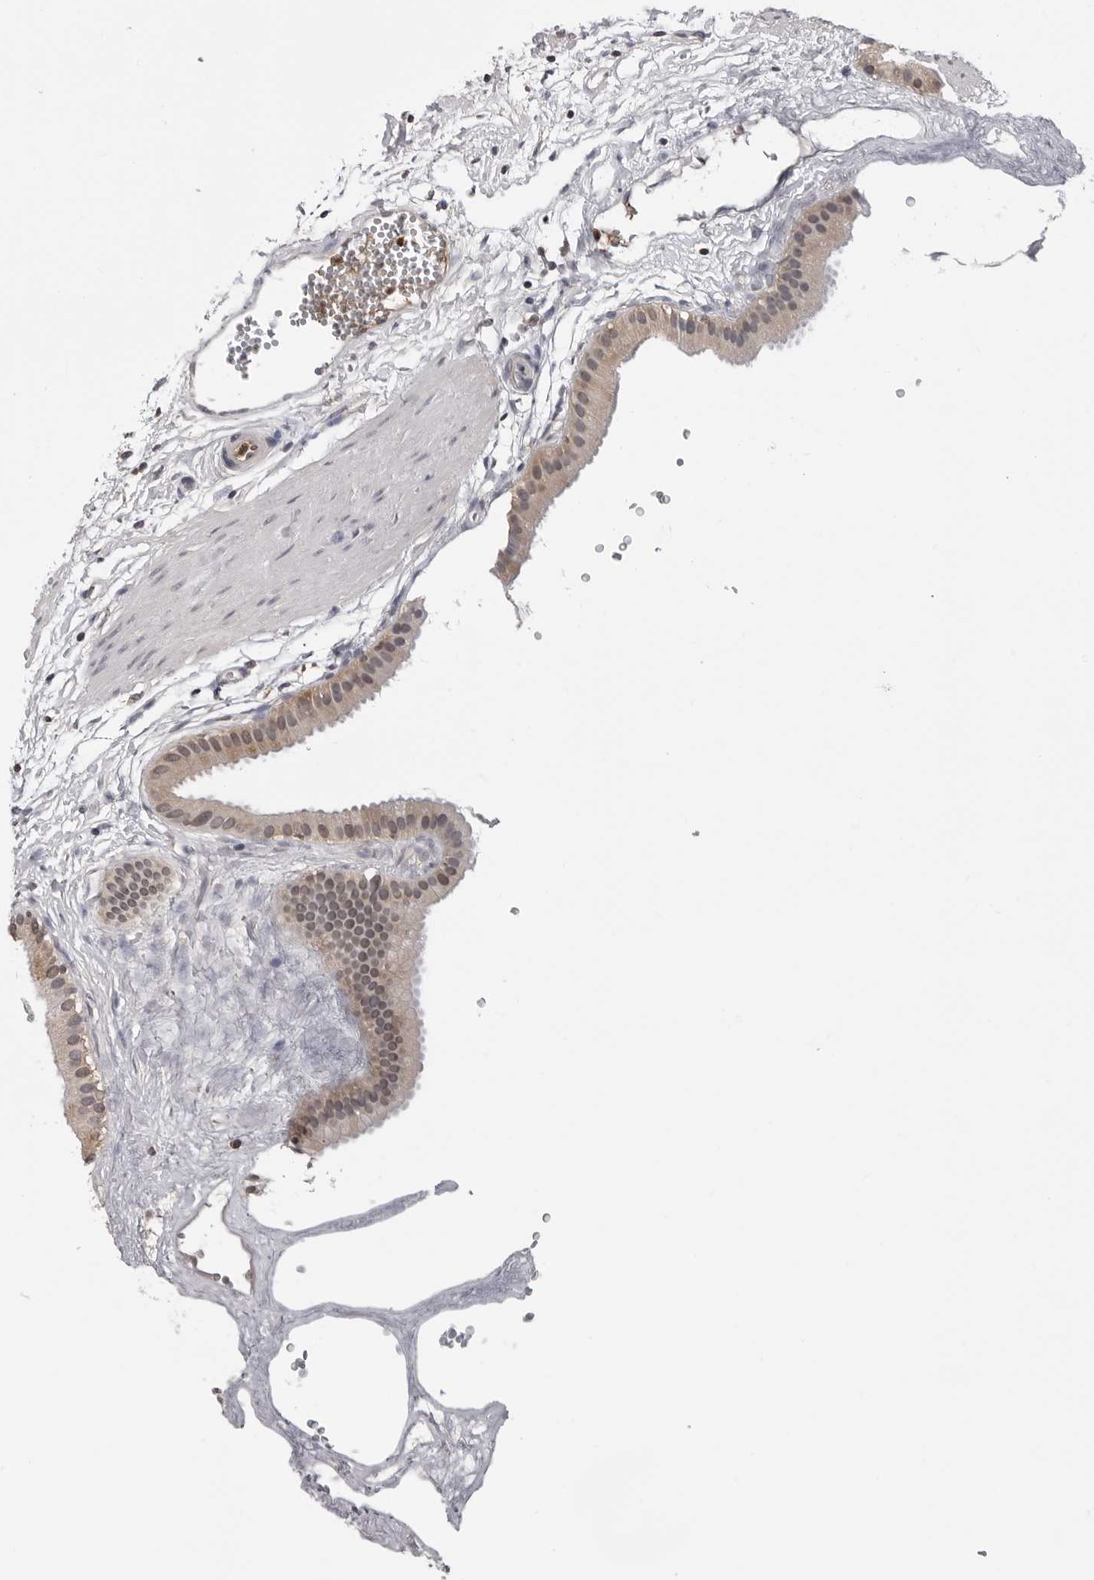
{"staining": {"intensity": "weak", "quantity": ">75%", "location": "cytoplasmic/membranous"}, "tissue": "gallbladder", "cell_type": "Glandular cells", "image_type": "normal", "snomed": [{"axis": "morphology", "description": "Normal tissue, NOS"}, {"axis": "topography", "description": "Gallbladder"}], "caption": "DAB (3,3'-diaminobenzidine) immunohistochemical staining of unremarkable gallbladder displays weak cytoplasmic/membranous protein expression in about >75% of glandular cells. The staining was performed using DAB, with brown indicating positive protein expression. Nuclei are stained blue with hematoxylin.", "gene": "TRMT13", "patient": {"sex": "female", "age": 64}}